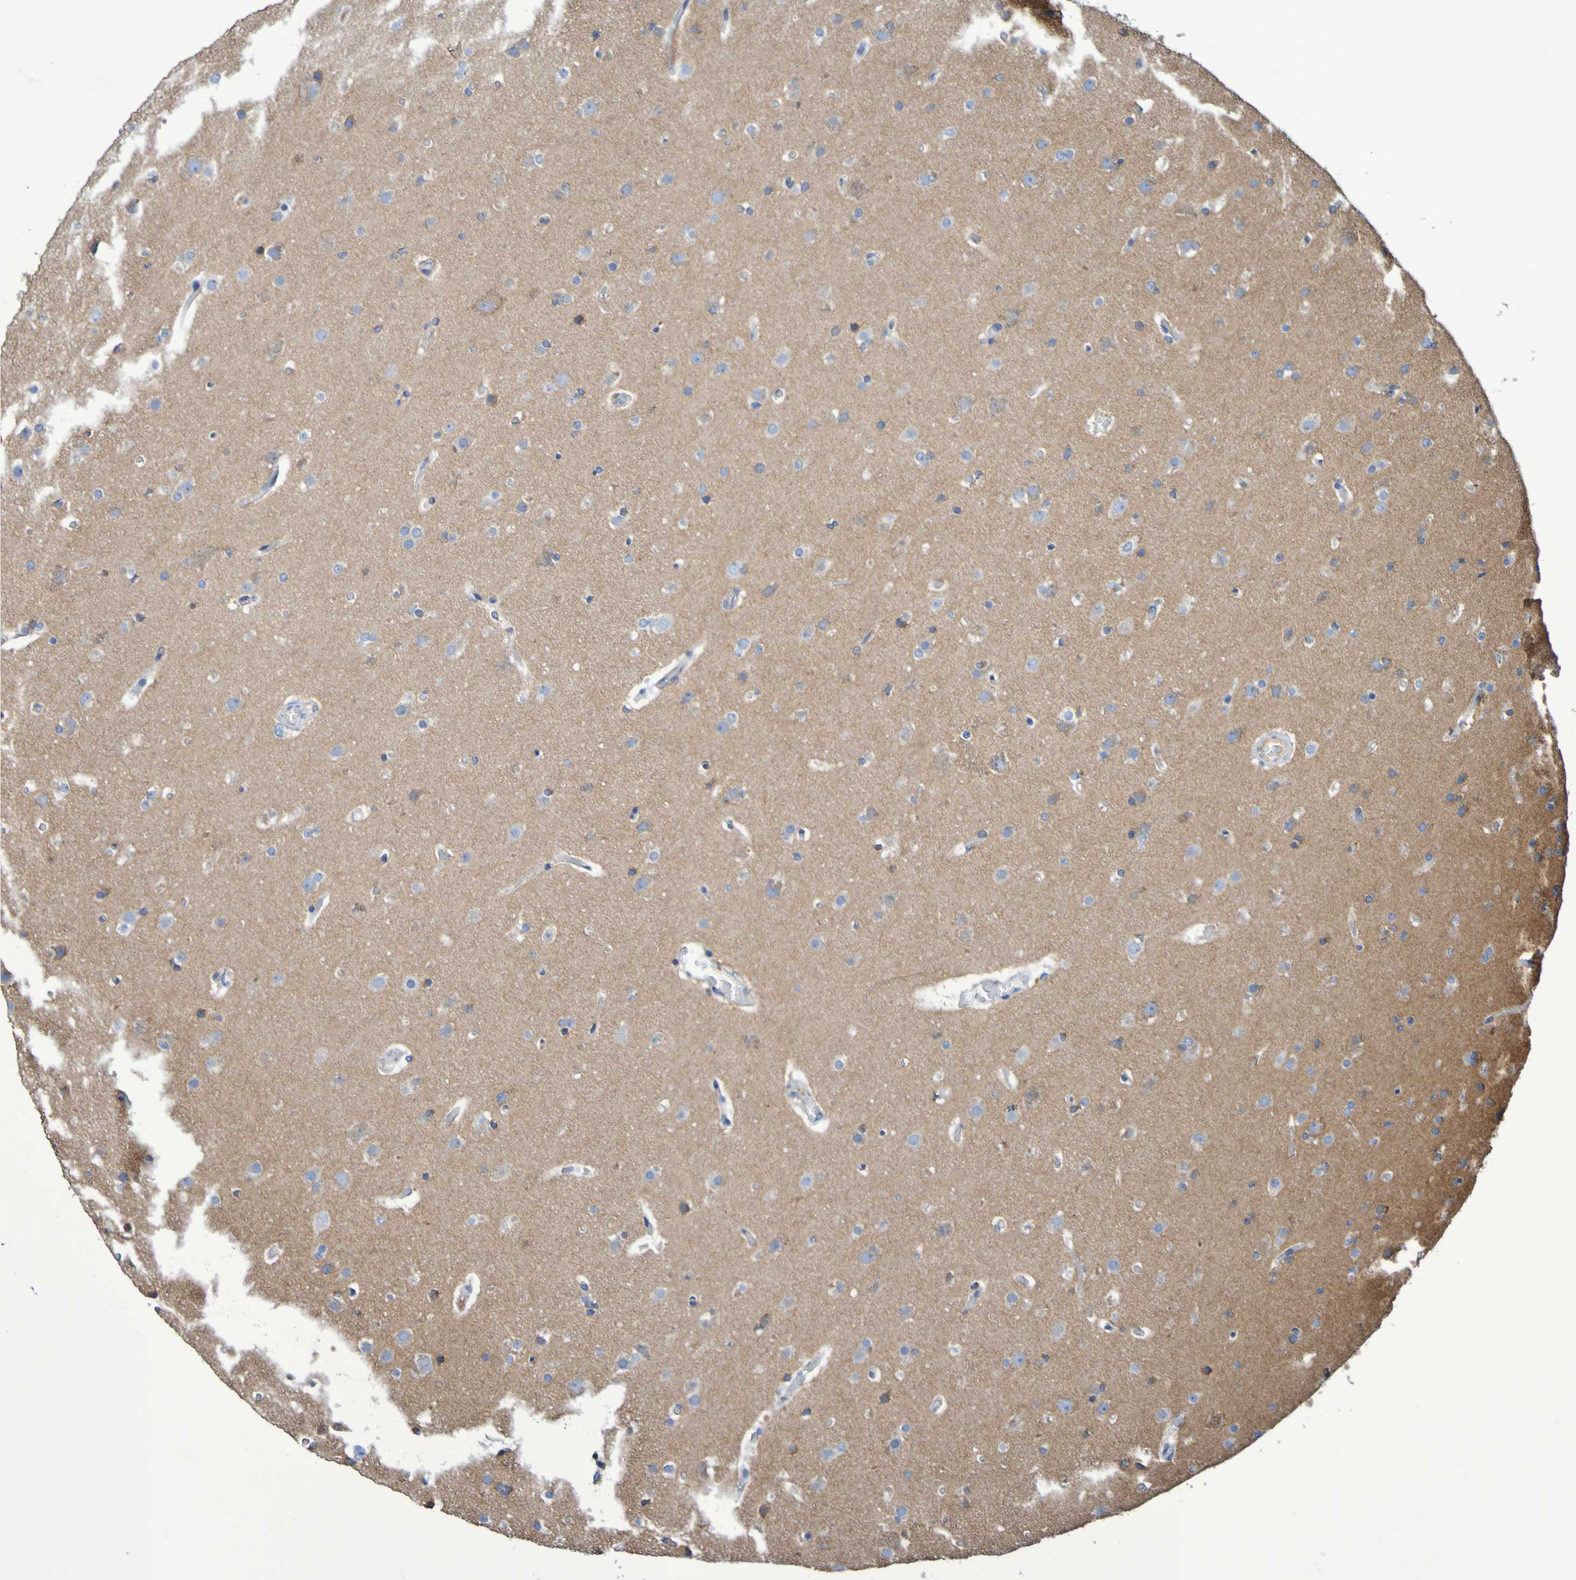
{"staining": {"intensity": "negative", "quantity": "none", "location": "none"}, "tissue": "glioma", "cell_type": "Tumor cells", "image_type": "cancer", "snomed": [{"axis": "morphology", "description": "Glioma, malignant, High grade"}, {"axis": "topography", "description": "Cerebral cortex"}], "caption": "The immunohistochemistry (IHC) histopathology image has no significant positivity in tumor cells of glioma tissue. (Stains: DAB (3,3'-diaminobenzidine) IHC with hematoxylin counter stain, Microscopy: brightfield microscopy at high magnification).", "gene": "CNTN2", "patient": {"sex": "female", "age": 36}}